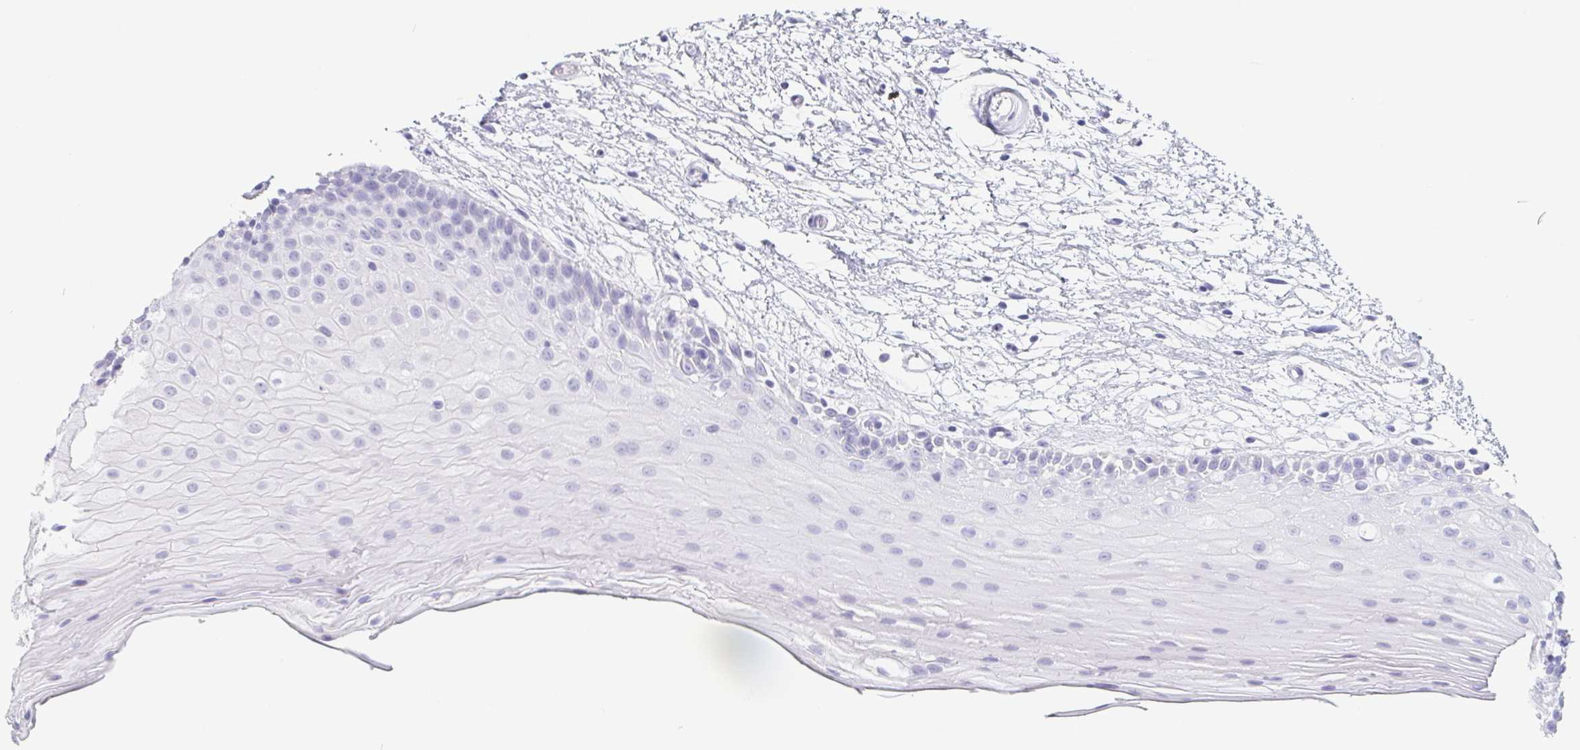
{"staining": {"intensity": "negative", "quantity": "none", "location": "none"}, "tissue": "oral mucosa", "cell_type": "Squamous epithelial cells", "image_type": "normal", "snomed": [{"axis": "morphology", "description": "Normal tissue, NOS"}, {"axis": "morphology", "description": "Squamous cell carcinoma, NOS"}, {"axis": "topography", "description": "Oral tissue"}, {"axis": "topography", "description": "Tounge, NOS"}, {"axis": "topography", "description": "Head-Neck"}], "caption": "DAB (3,3'-diaminobenzidine) immunohistochemical staining of unremarkable oral mucosa displays no significant positivity in squamous epithelial cells. (DAB (3,3'-diaminobenzidine) immunohistochemistry (IHC), high magnification).", "gene": "GLIPR1L1", "patient": {"sex": "male", "age": 62}}